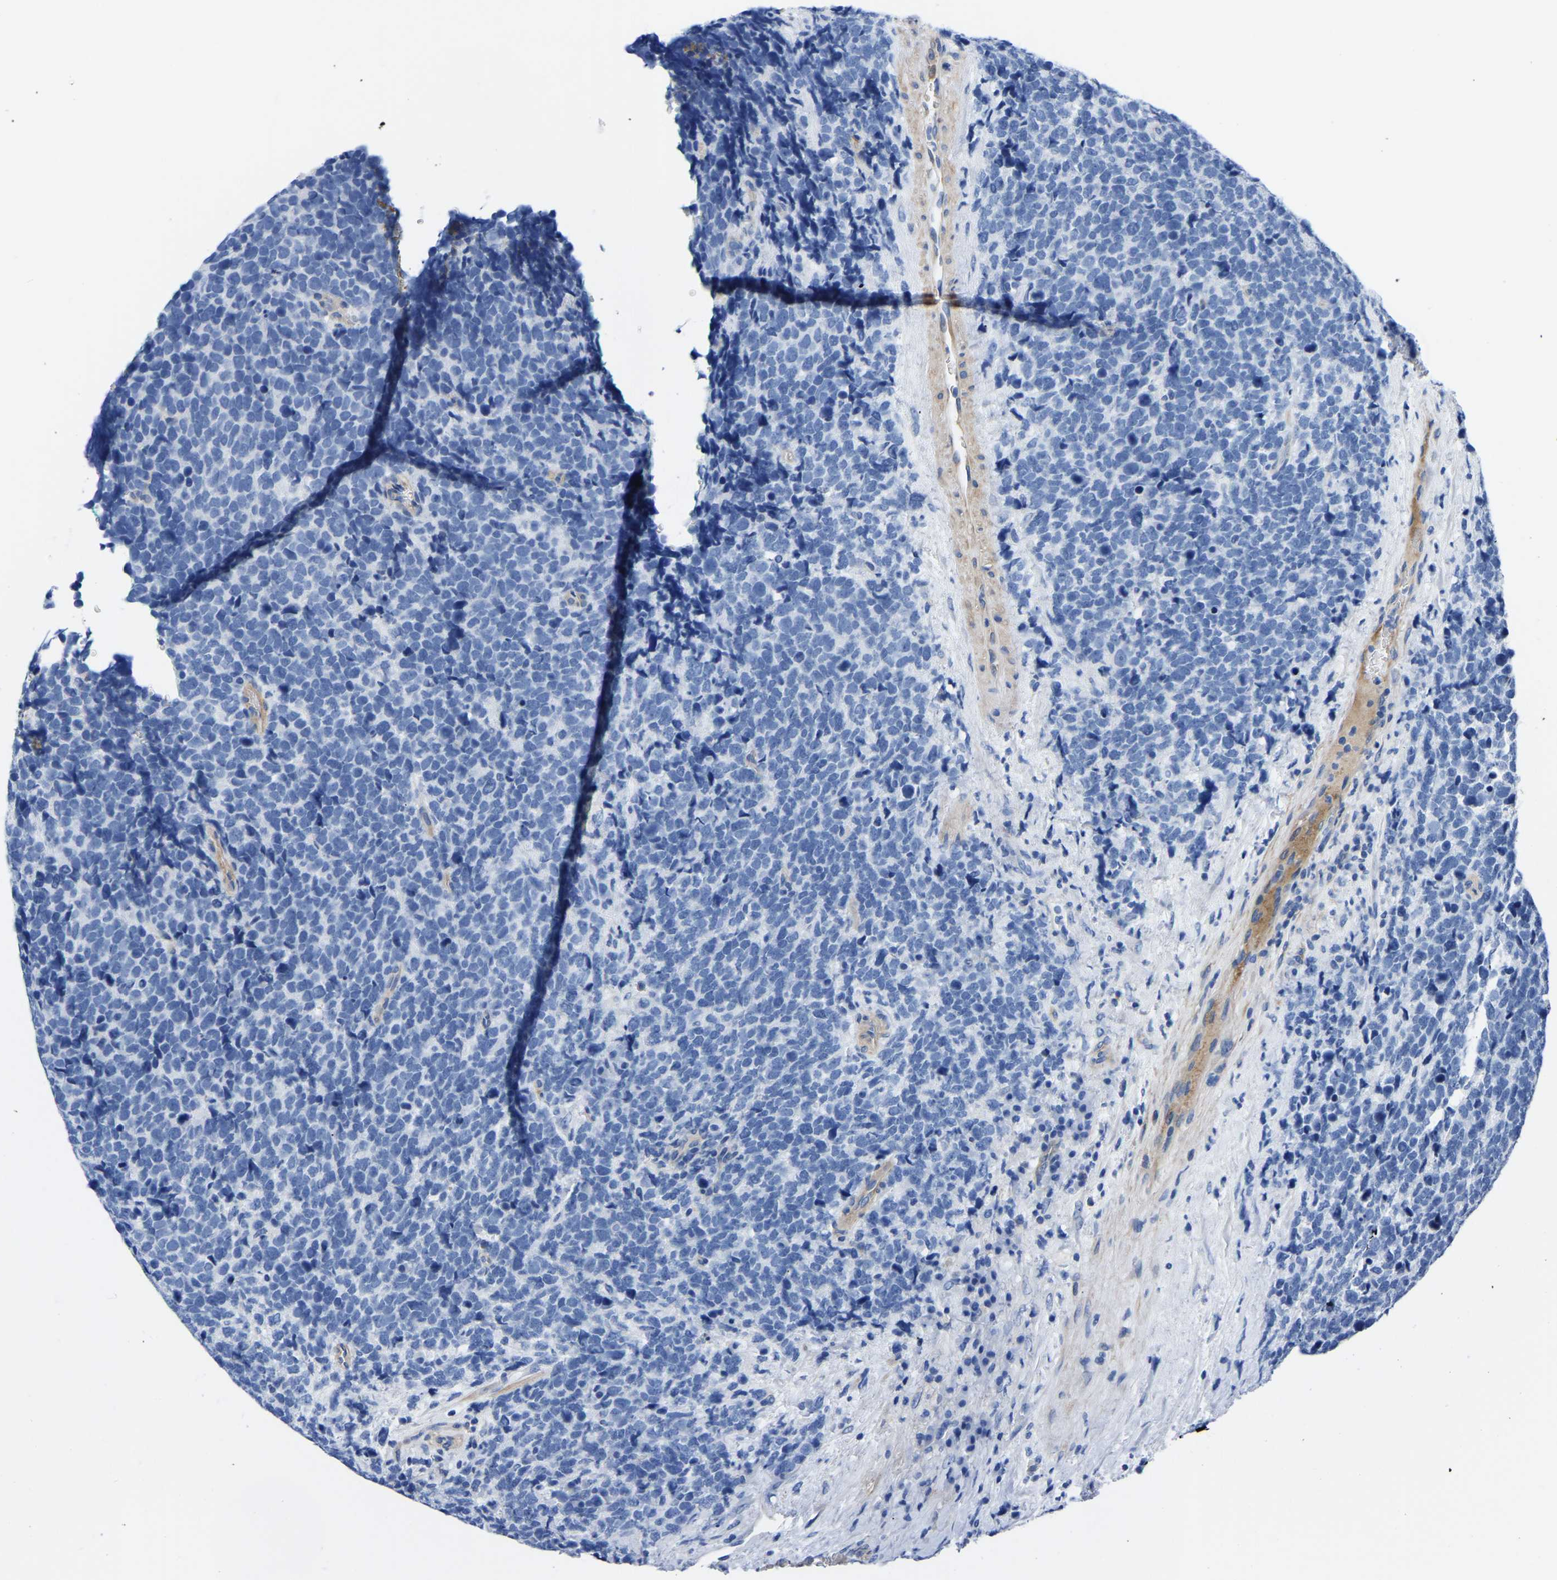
{"staining": {"intensity": "negative", "quantity": "none", "location": "none"}, "tissue": "urothelial cancer", "cell_type": "Tumor cells", "image_type": "cancer", "snomed": [{"axis": "morphology", "description": "Urothelial carcinoma, High grade"}, {"axis": "topography", "description": "Urinary bladder"}], "caption": "The immunohistochemistry photomicrograph has no significant staining in tumor cells of urothelial cancer tissue.", "gene": "UPK3A", "patient": {"sex": "female", "age": 82}}